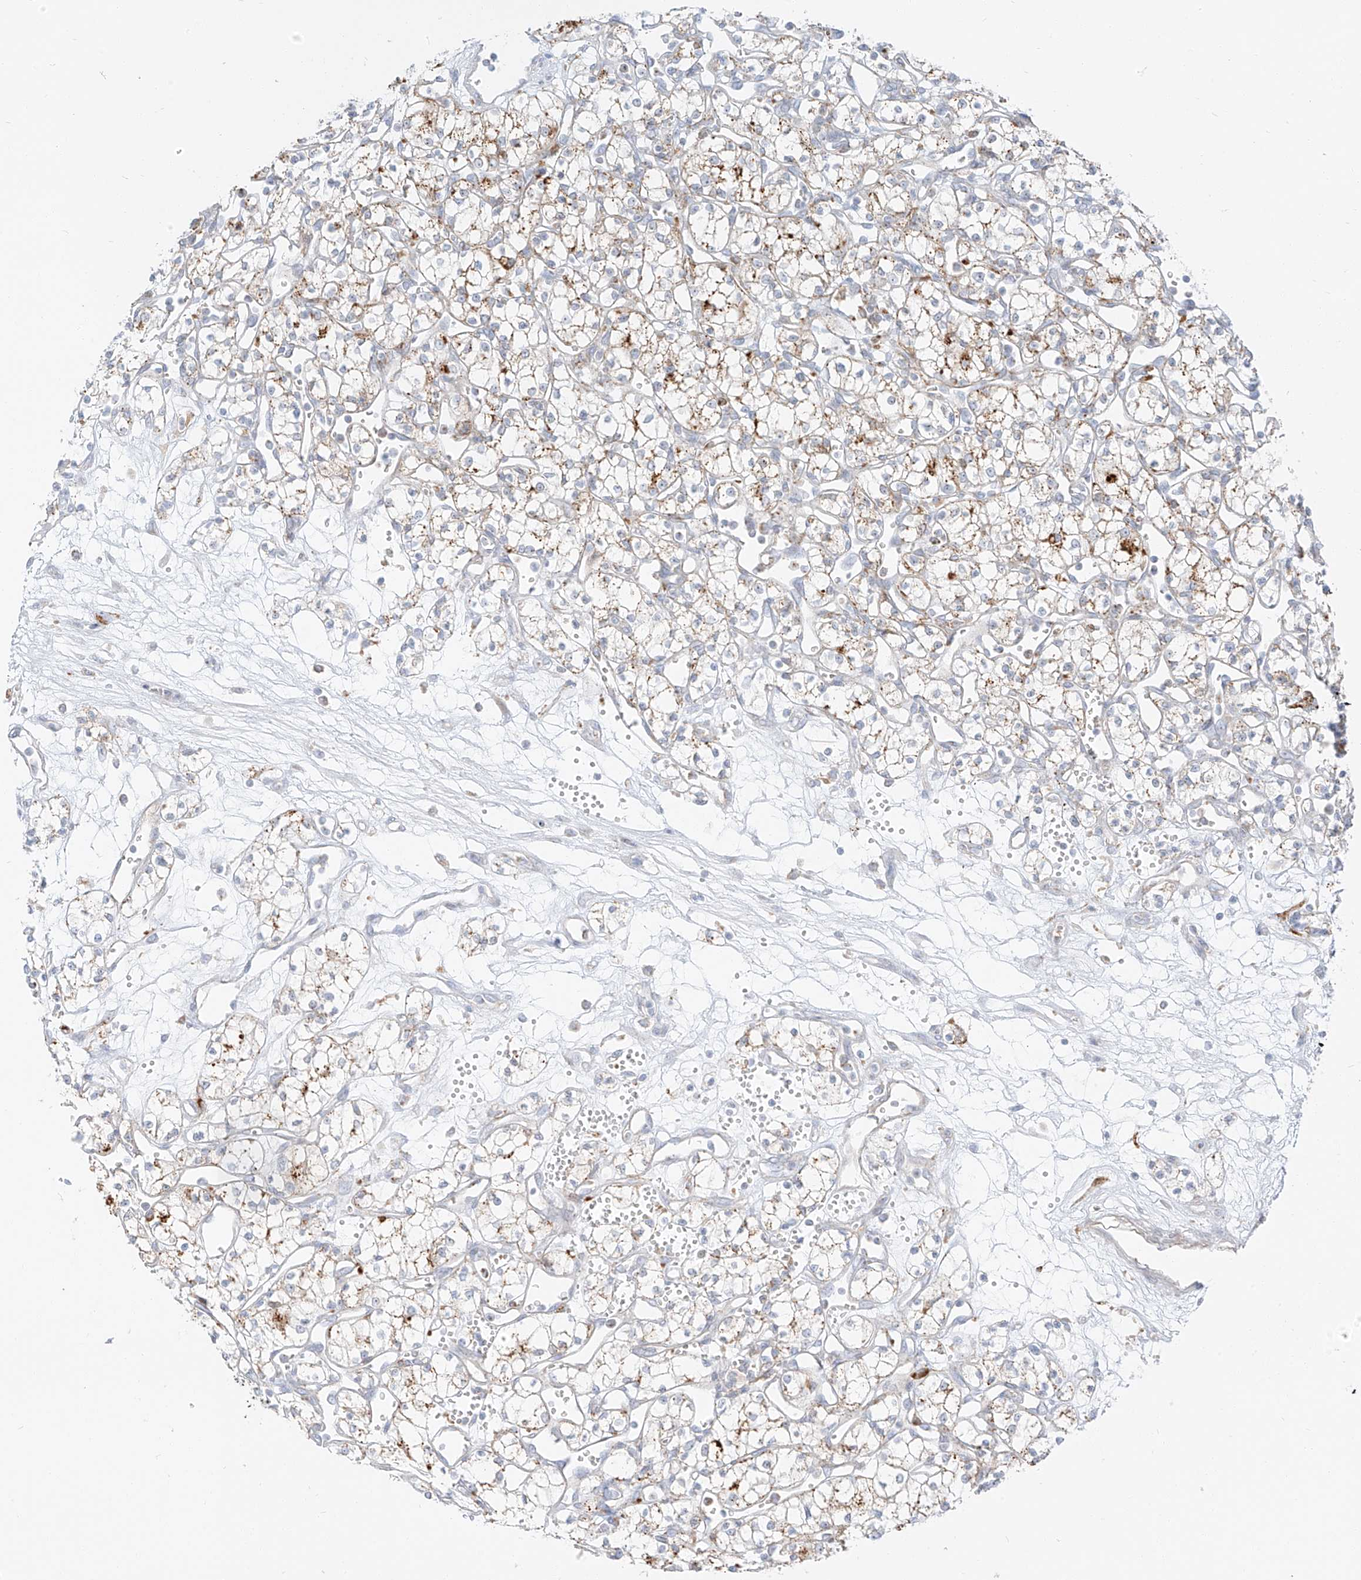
{"staining": {"intensity": "moderate", "quantity": ">75%", "location": "cytoplasmic/membranous"}, "tissue": "renal cancer", "cell_type": "Tumor cells", "image_type": "cancer", "snomed": [{"axis": "morphology", "description": "Adenocarcinoma, NOS"}, {"axis": "topography", "description": "Kidney"}], "caption": "This is a photomicrograph of immunohistochemistry (IHC) staining of renal adenocarcinoma, which shows moderate expression in the cytoplasmic/membranous of tumor cells.", "gene": "SLC35F6", "patient": {"sex": "male", "age": 59}}